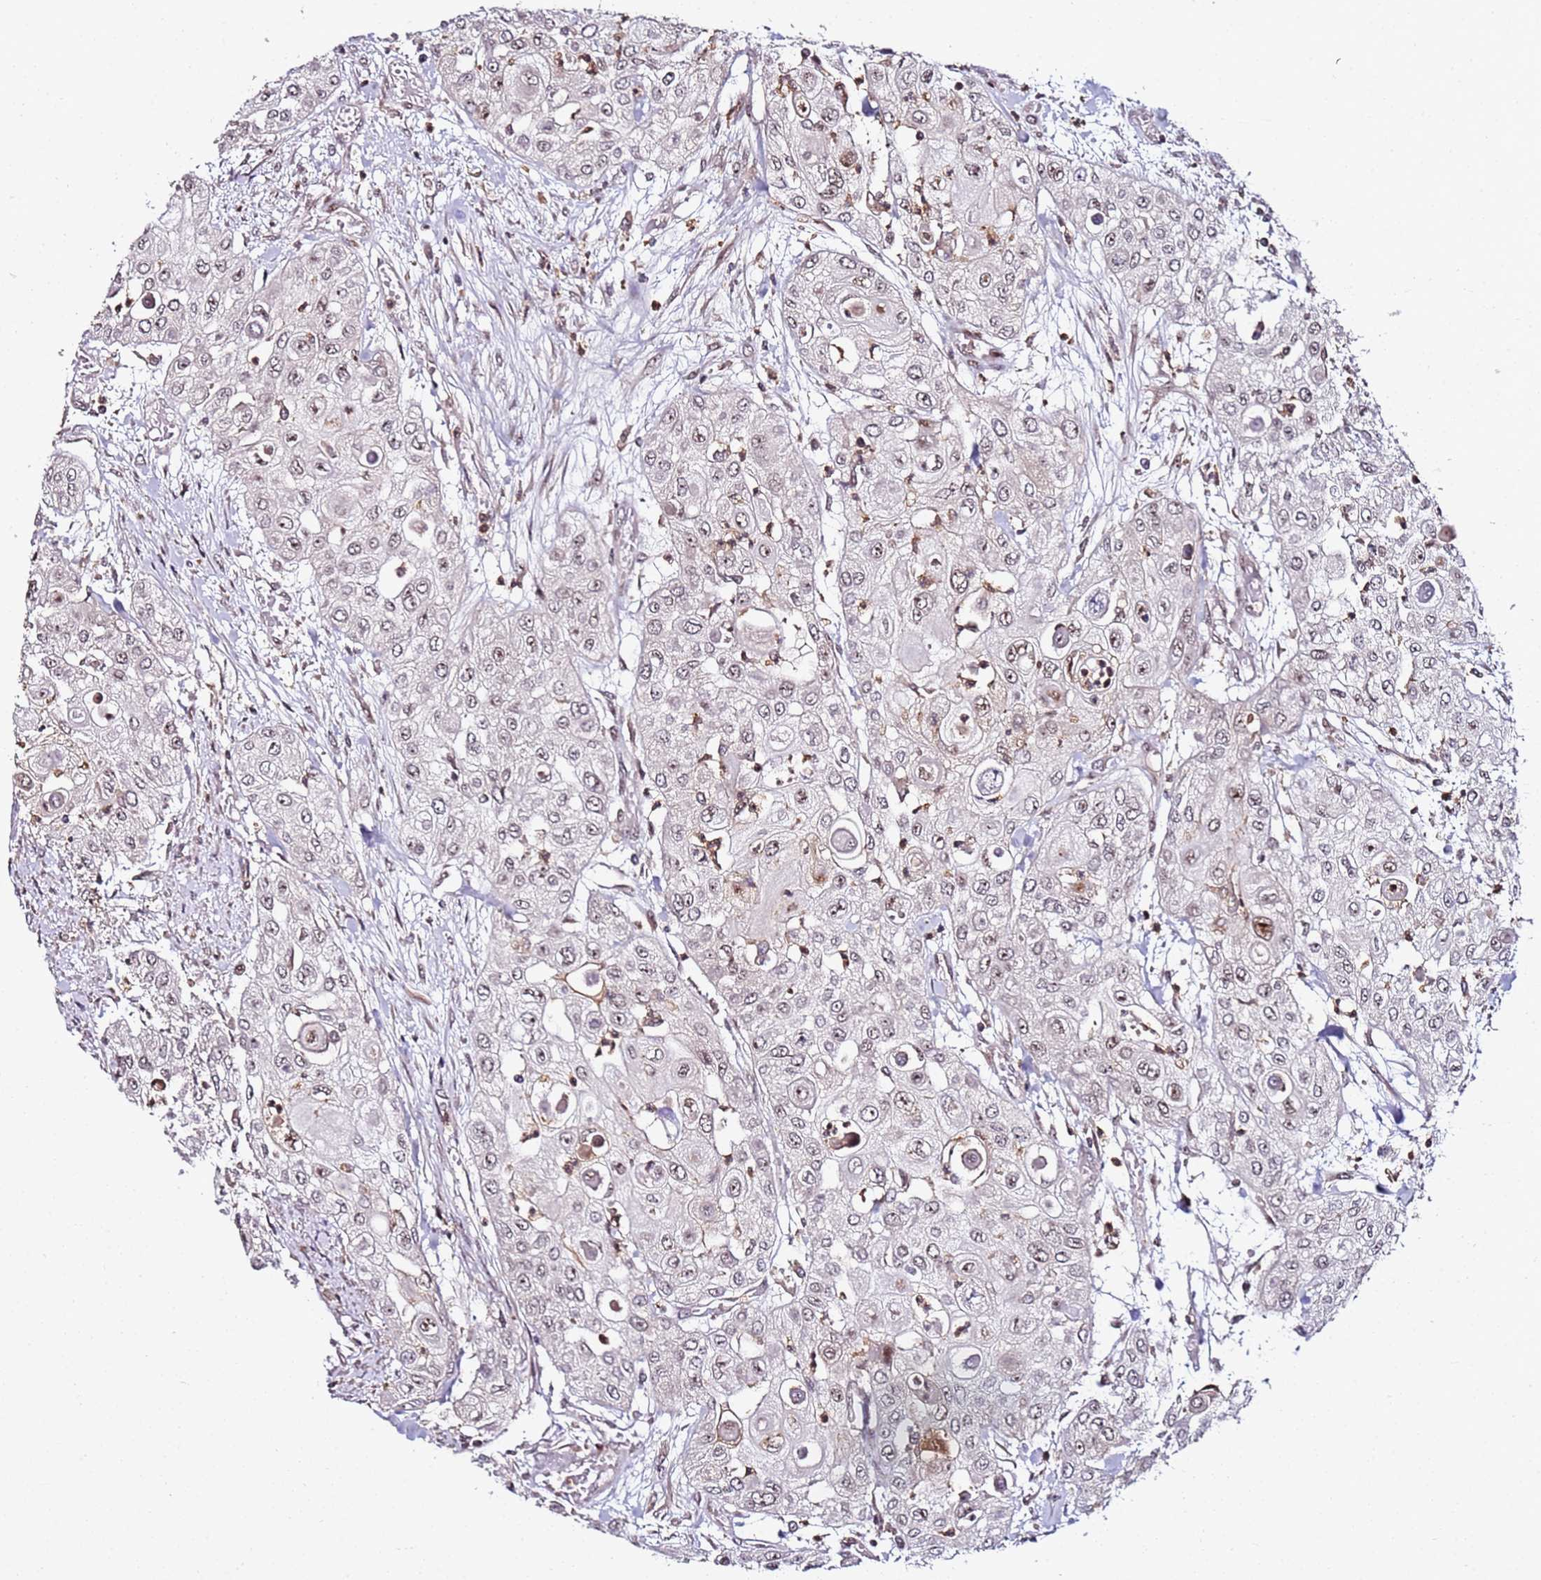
{"staining": {"intensity": "moderate", "quantity": ">75%", "location": "nuclear"}, "tissue": "urothelial cancer", "cell_type": "Tumor cells", "image_type": "cancer", "snomed": [{"axis": "morphology", "description": "Urothelial carcinoma, High grade"}, {"axis": "topography", "description": "Urinary bladder"}], "caption": "High-grade urothelial carcinoma stained for a protein exhibits moderate nuclear positivity in tumor cells. (Brightfield microscopy of DAB IHC at high magnification).", "gene": "FCF1", "patient": {"sex": "female", "age": 79}}